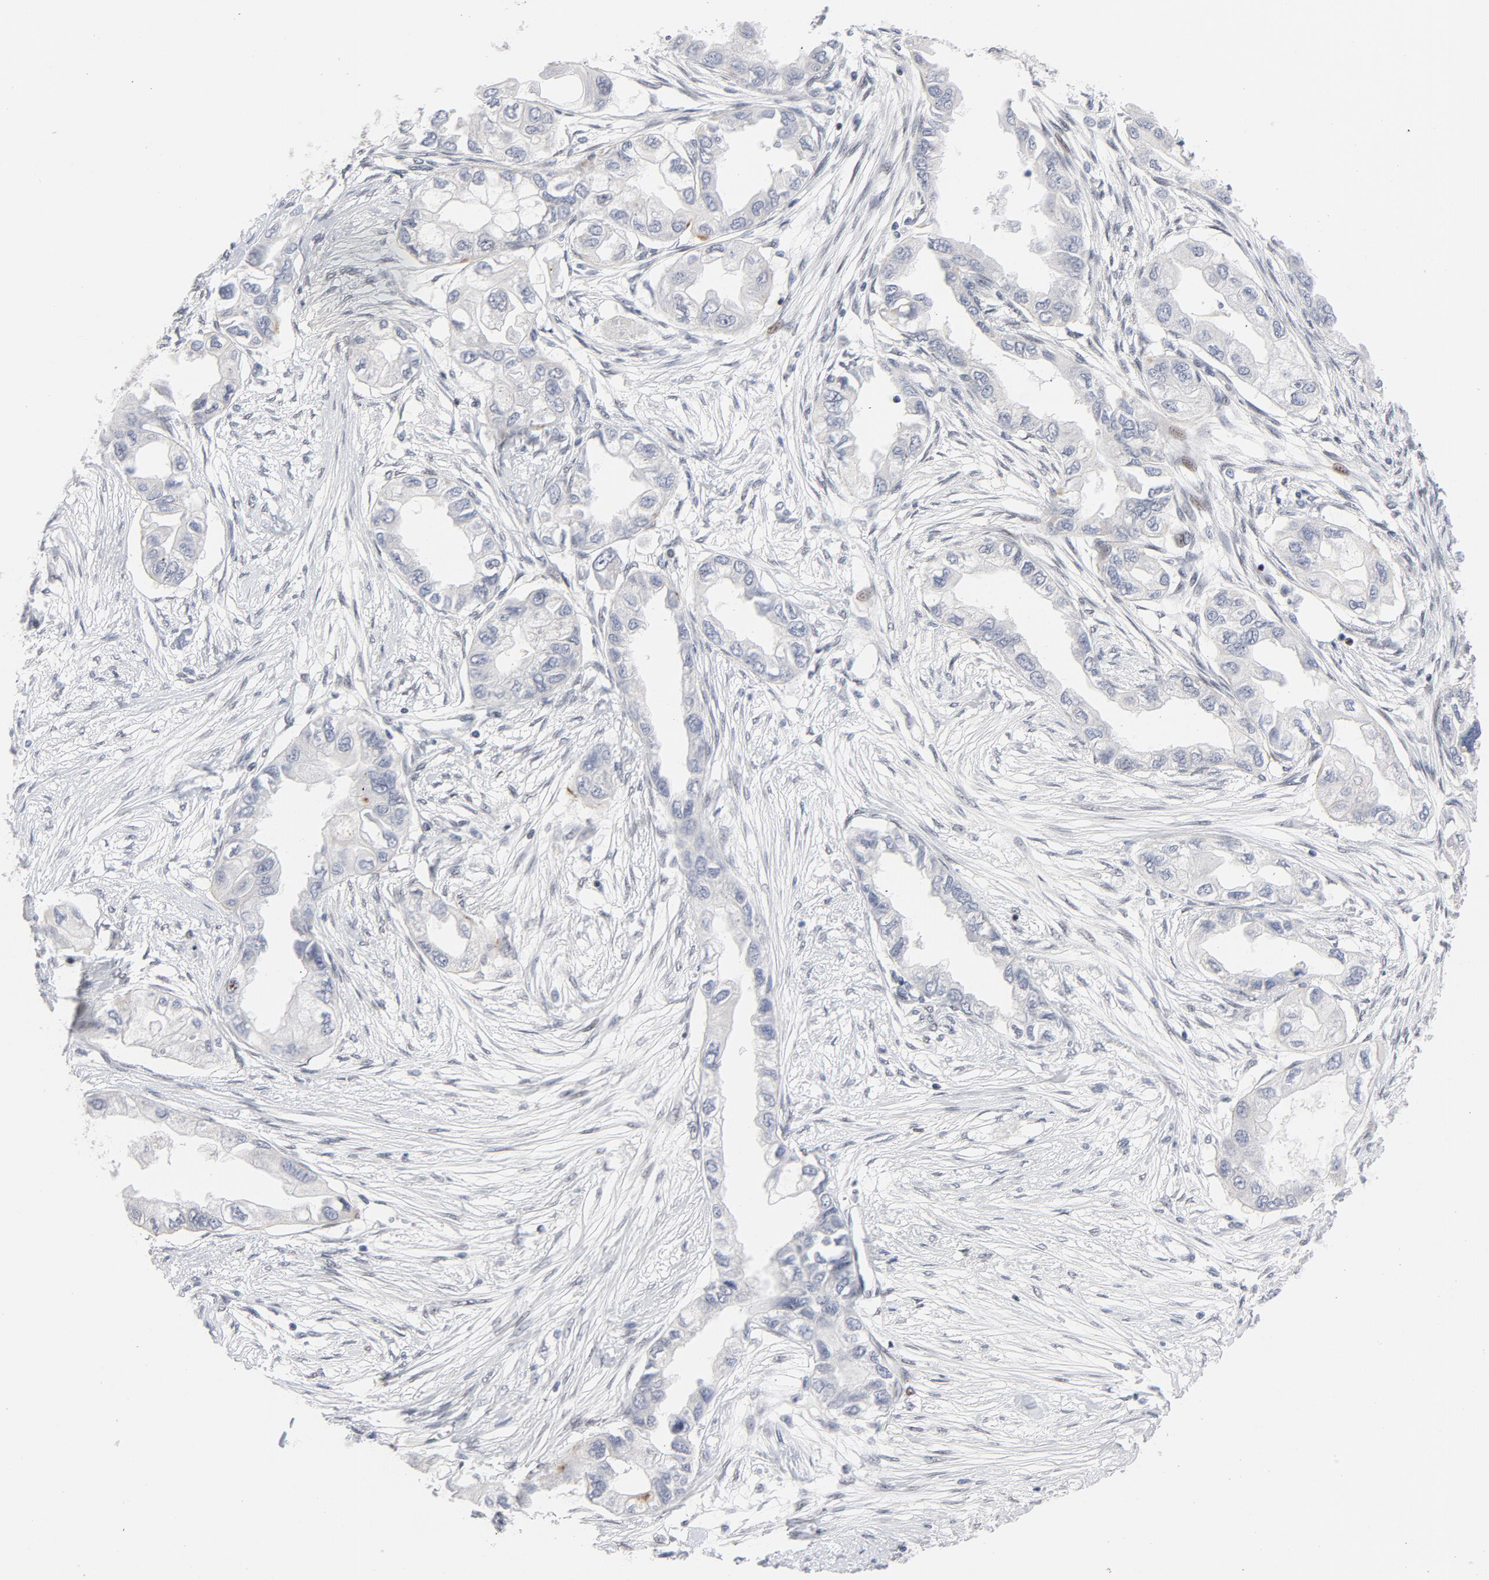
{"staining": {"intensity": "weak", "quantity": "<25%", "location": "cytoplasmic/membranous"}, "tissue": "endometrial cancer", "cell_type": "Tumor cells", "image_type": "cancer", "snomed": [{"axis": "morphology", "description": "Adenocarcinoma, NOS"}, {"axis": "topography", "description": "Endometrium"}], "caption": "Endometrial adenocarcinoma was stained to show a protein in brown. There is no significant staining in tumor cells.", "gene": "NFIC", "patient": {"sex": "female", "age": 67}}